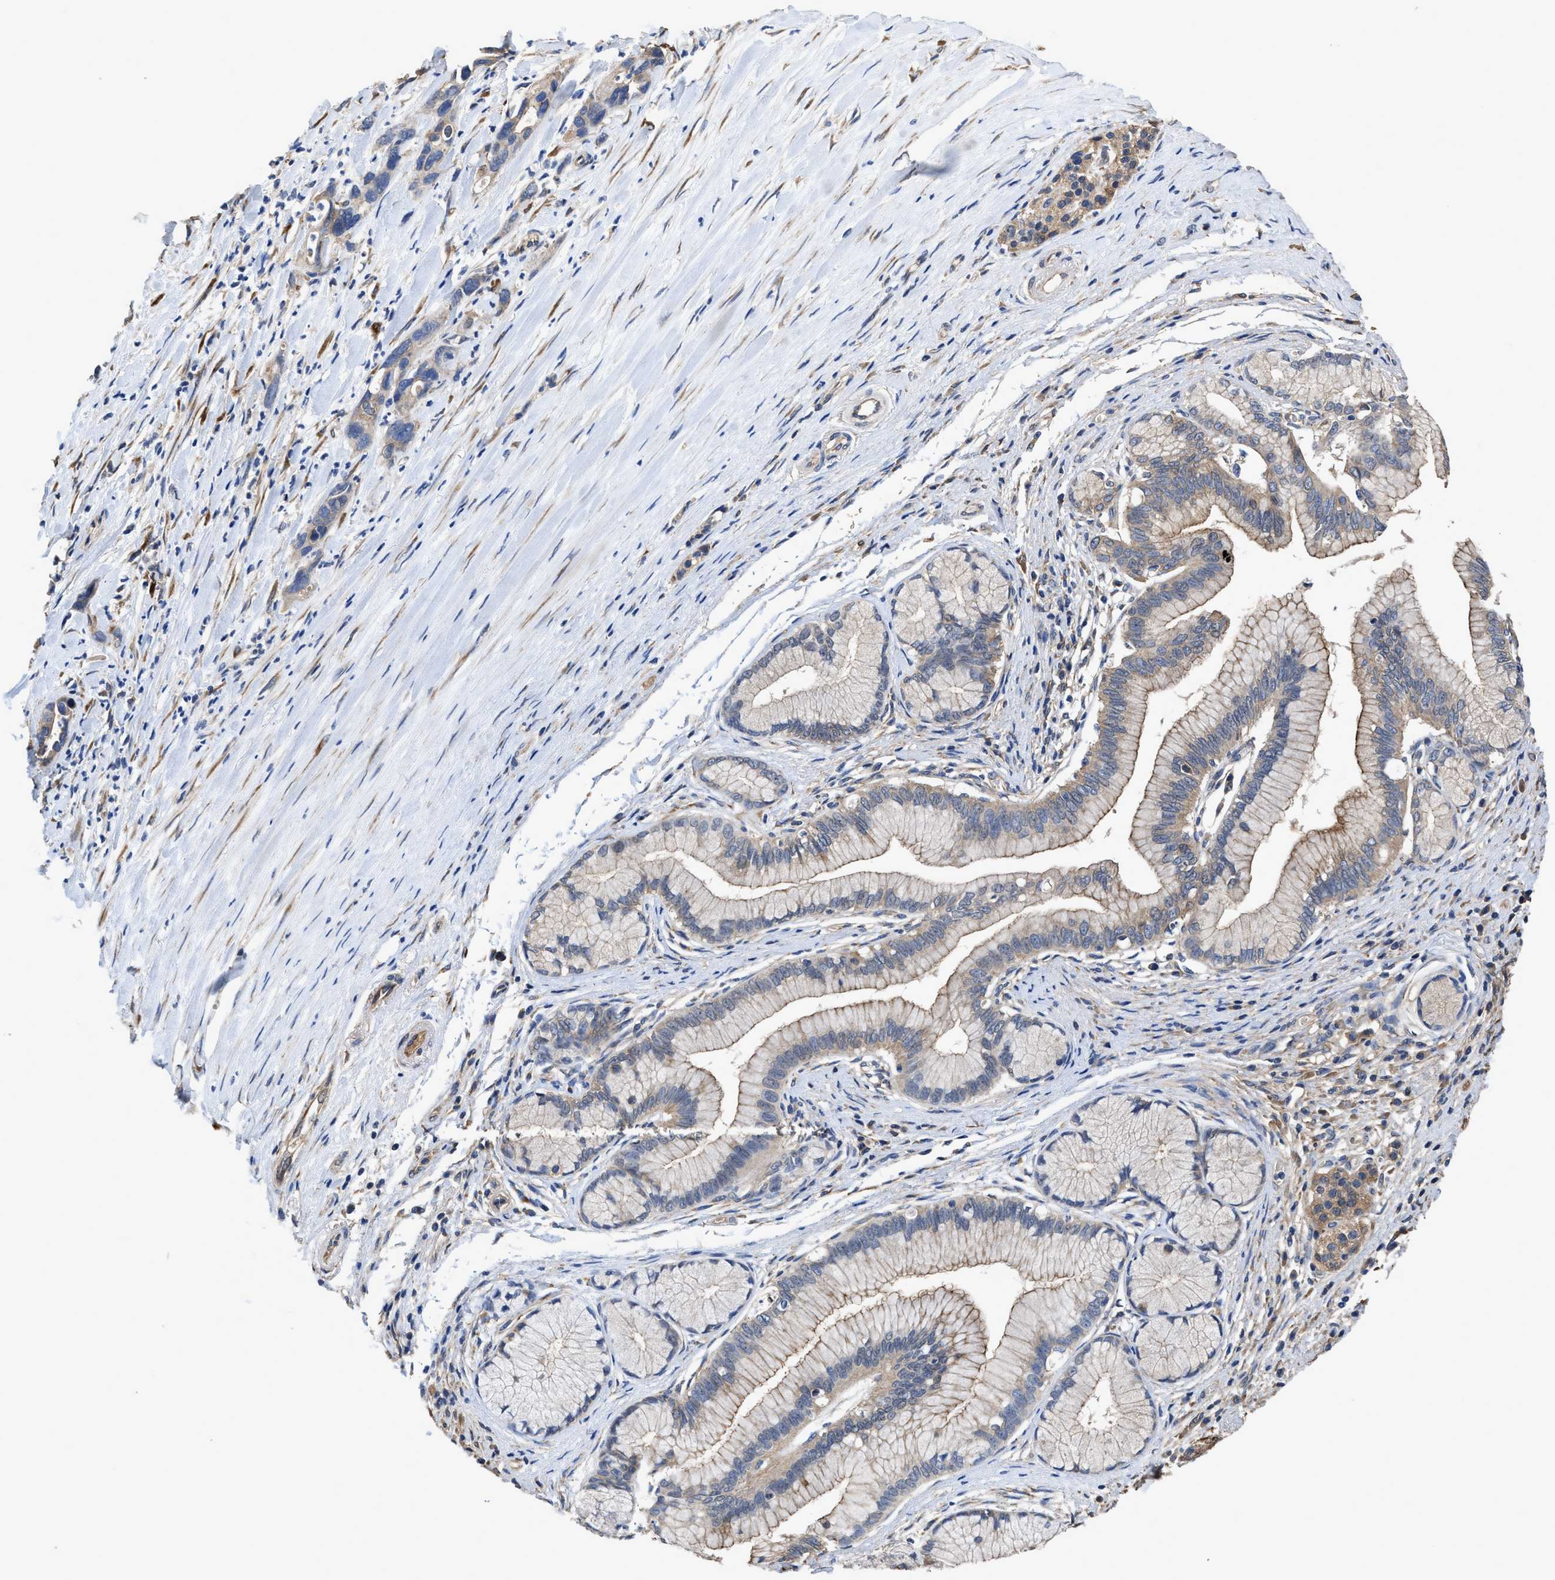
{"staining": {"intensity": "moderate", "quantity": ">75%", "location": "cytoplasmic/membranous"}, "tissue": "pancreatic cancer", "cell_type": "Tumor cells", "image_type": "cancer", "snomed": [{"axis": "morphology", "description": "Adenocarcinoma, NOS"}, {"axis": "topography", "description": "Pancreas"}], "caption": "An IHC micrograph of neoplastic tissue is shown. Protein staining in brown labels moderate cytoplasmic/membranous positivity in pancreatic adenocarcinoma within tumor cells. (IHC, brightfield microscopy, high magnification).", "gene": "IDNK", "patient": {"sex": "female", "age": 70}}